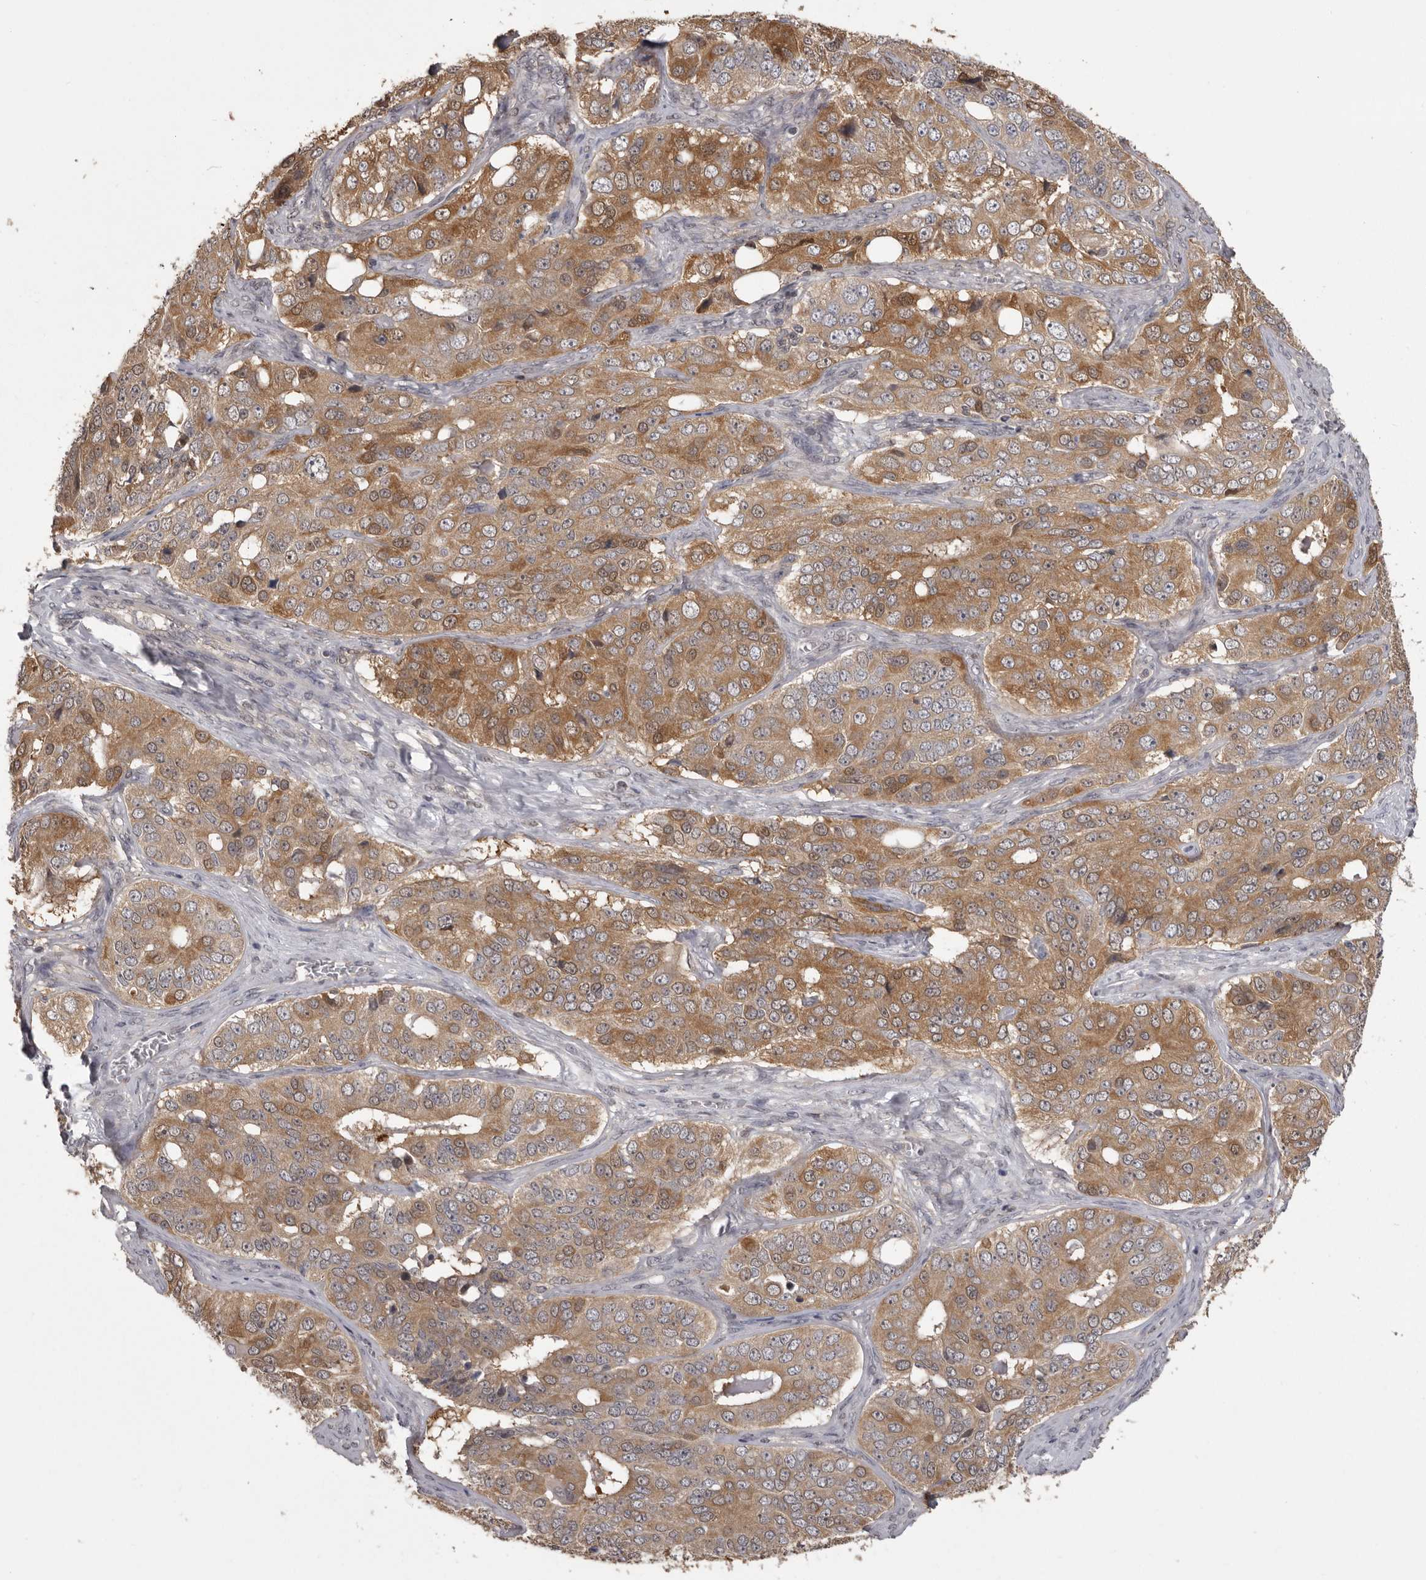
{"staining": {"intensity": "moderate", "quantity": ">75%", "location": "cytoplasmic/membranous"}, "tissue": "ovarian cancer", "cell_type": "Tumor cells", "image_type": "cancer", "snomed": [{"axis": "morphology", "description": "Carcinoma, endometroid"}, {"axis": "topography", "description": "Ovary"}], "caption": "This is an image of IHC staining of endometroid carcinoma (ovarian), which shows moderate expression in the cytoplasmic/membranous of tumor cells.", "gene": "MDH1", "patient": {"sex": "female", "age": 51}}